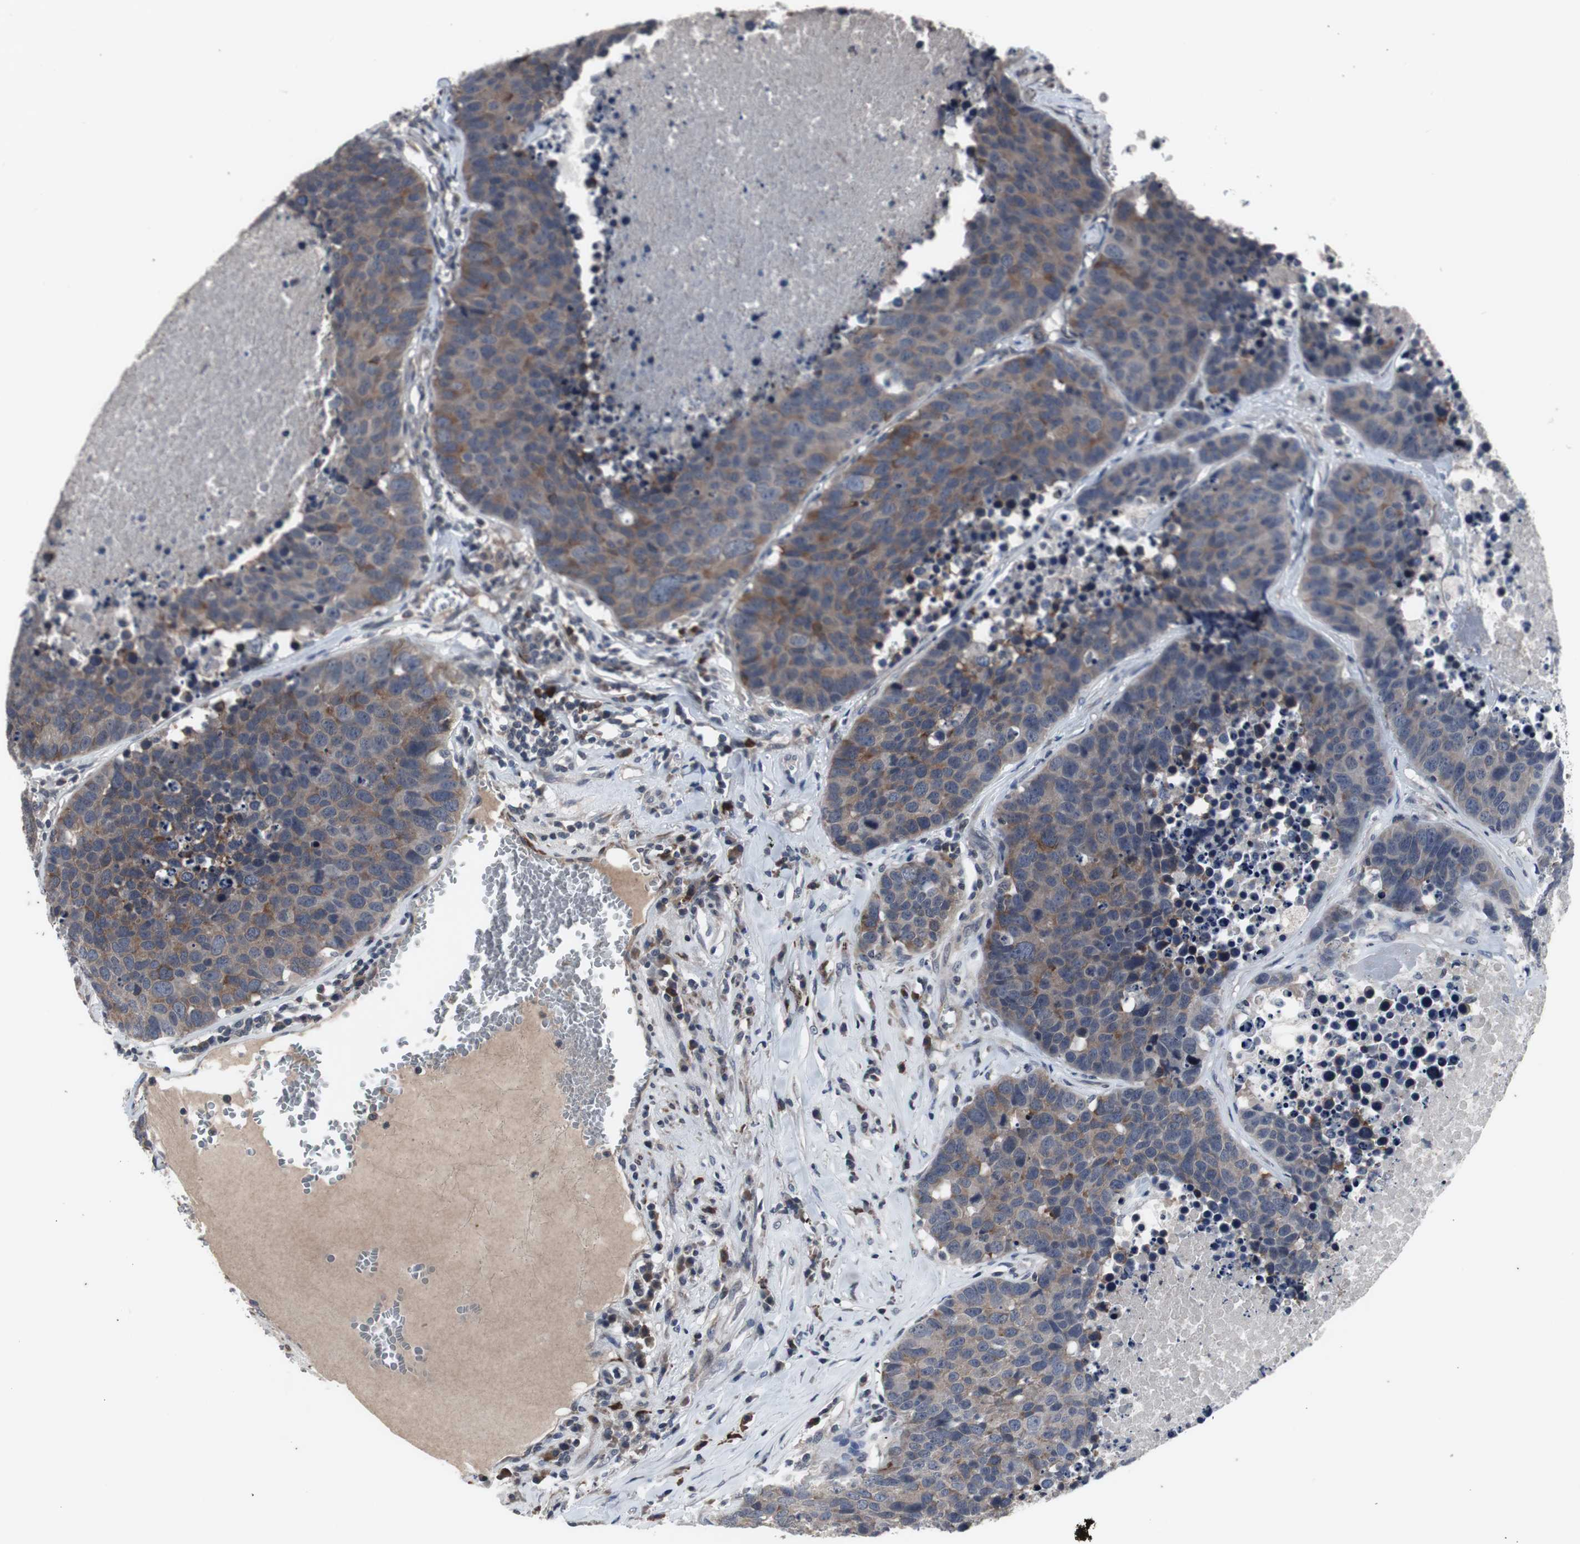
{"staining": {"intensity": "weak", "quantity": ">75%", "location": "cytoplasmic/membranous"}, "tissue": "carcinoid", "cell_type": "Tumor cells", "image_type": "cancer", "snomed": [{"axis": "morphology", "description": "Carcinoid, malignant, NOS"}, {"axis": "topography", "description": "Lung"}], "caption": "Immunohistochemical staining of human carcinoid shows weak cytoplasmic/membranous protein positivity in about >75% of tumor cells. (DAB (3,3'-diaminobenzidine) = brown stain, brightfield microscopy at high magnification).", "gene": "CRADD", "patient": {"sex": "male", "age": 60}}